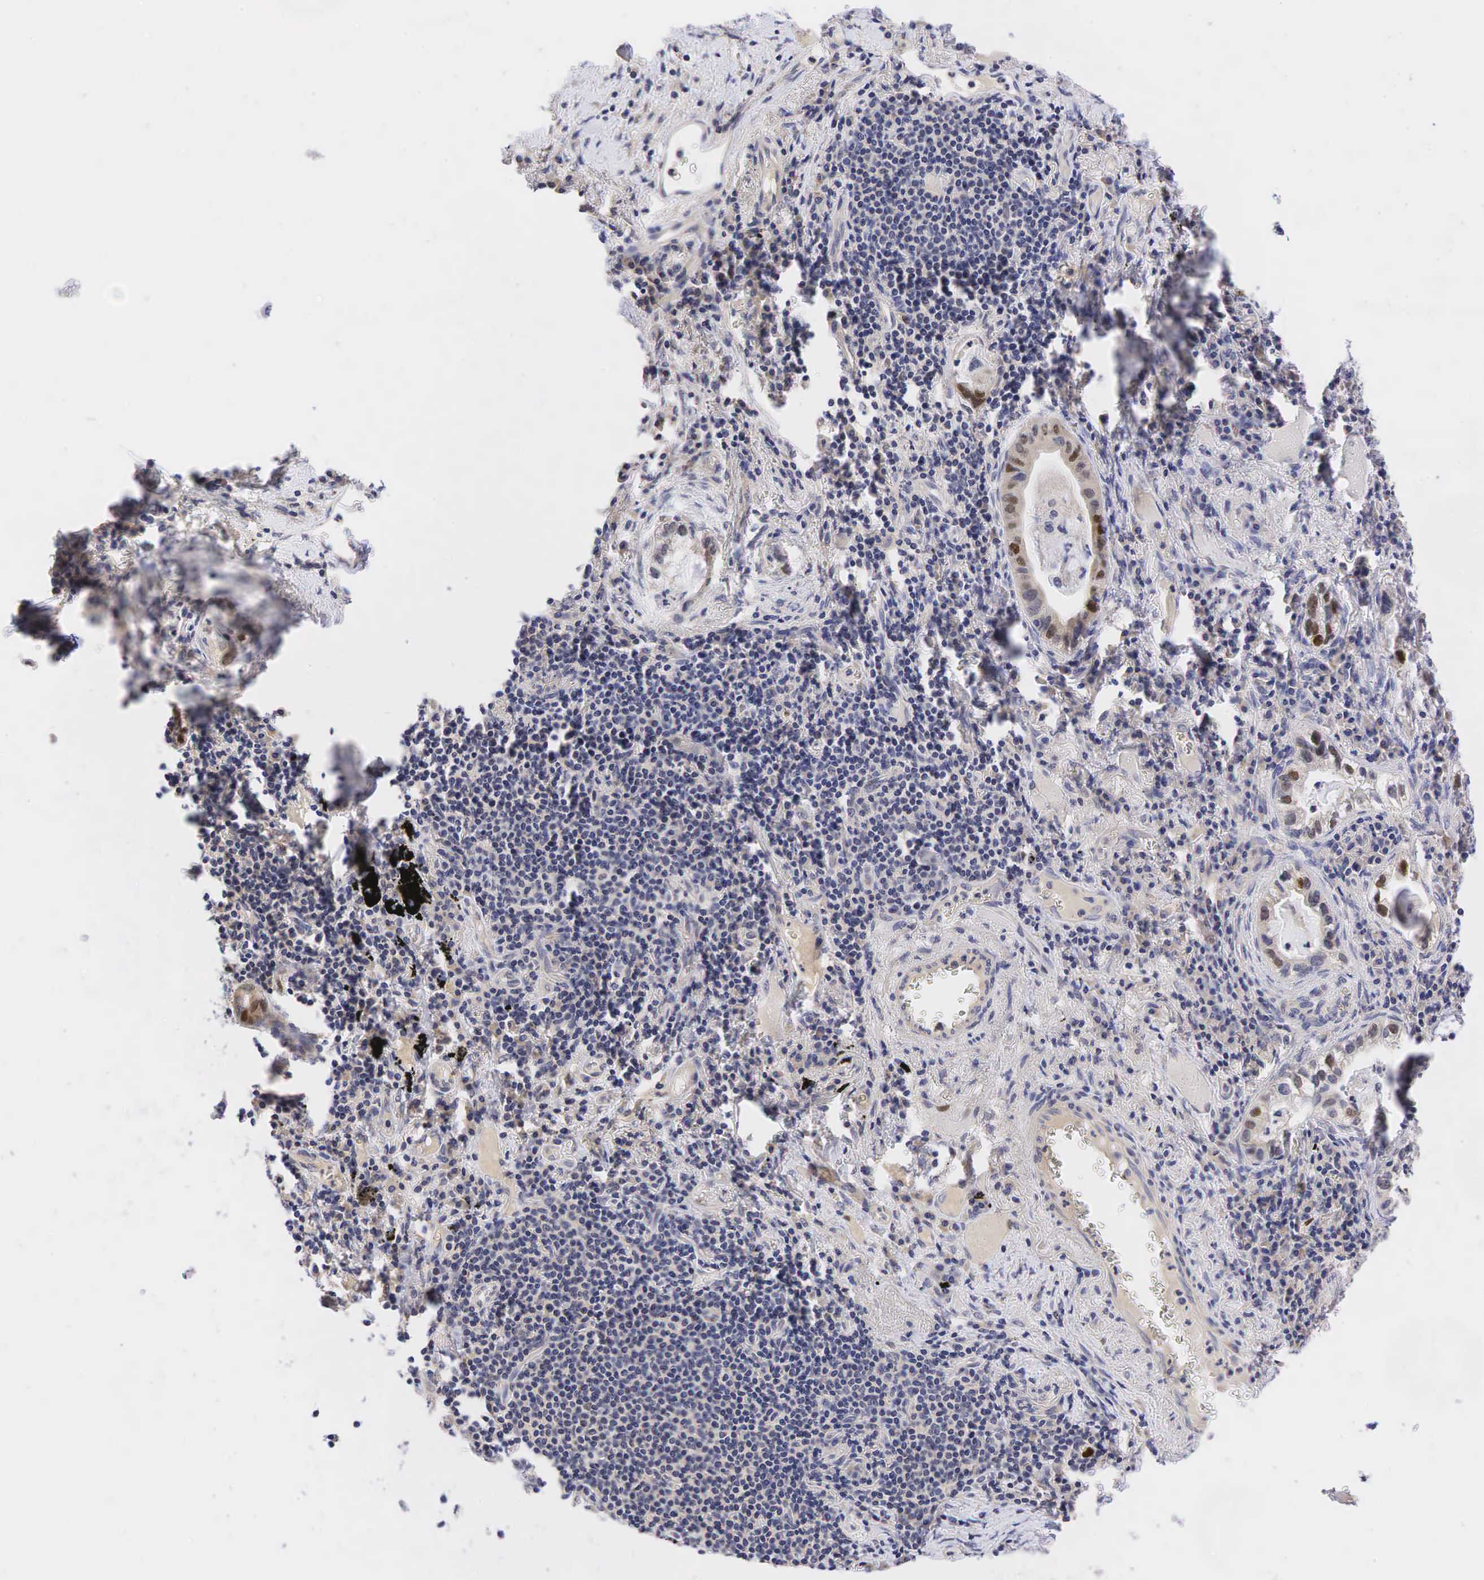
{"staining": {"intensity": "moderate", "quantity": ">75%", "location": "nuclear"}, "tissue": "lung cancer", "cell_type": "Tumor cells", "image_type": "cancer", "snomed": [{"axis": "morphology", "description": "Adenocarcinoma, NOS"}, {"axis": "topography", "description": "Lung"}], "caption": "This photomicrograph shows lung adenocarcinoma stained with immunohistochemistry (IHC) to label a protein in brown. The nuclear of tumor cells show moderate positivity for the protein. Nuclei are counter-stained blue.", "gene": "CCND1", "patient": {"sex": "female", "age": 50}}